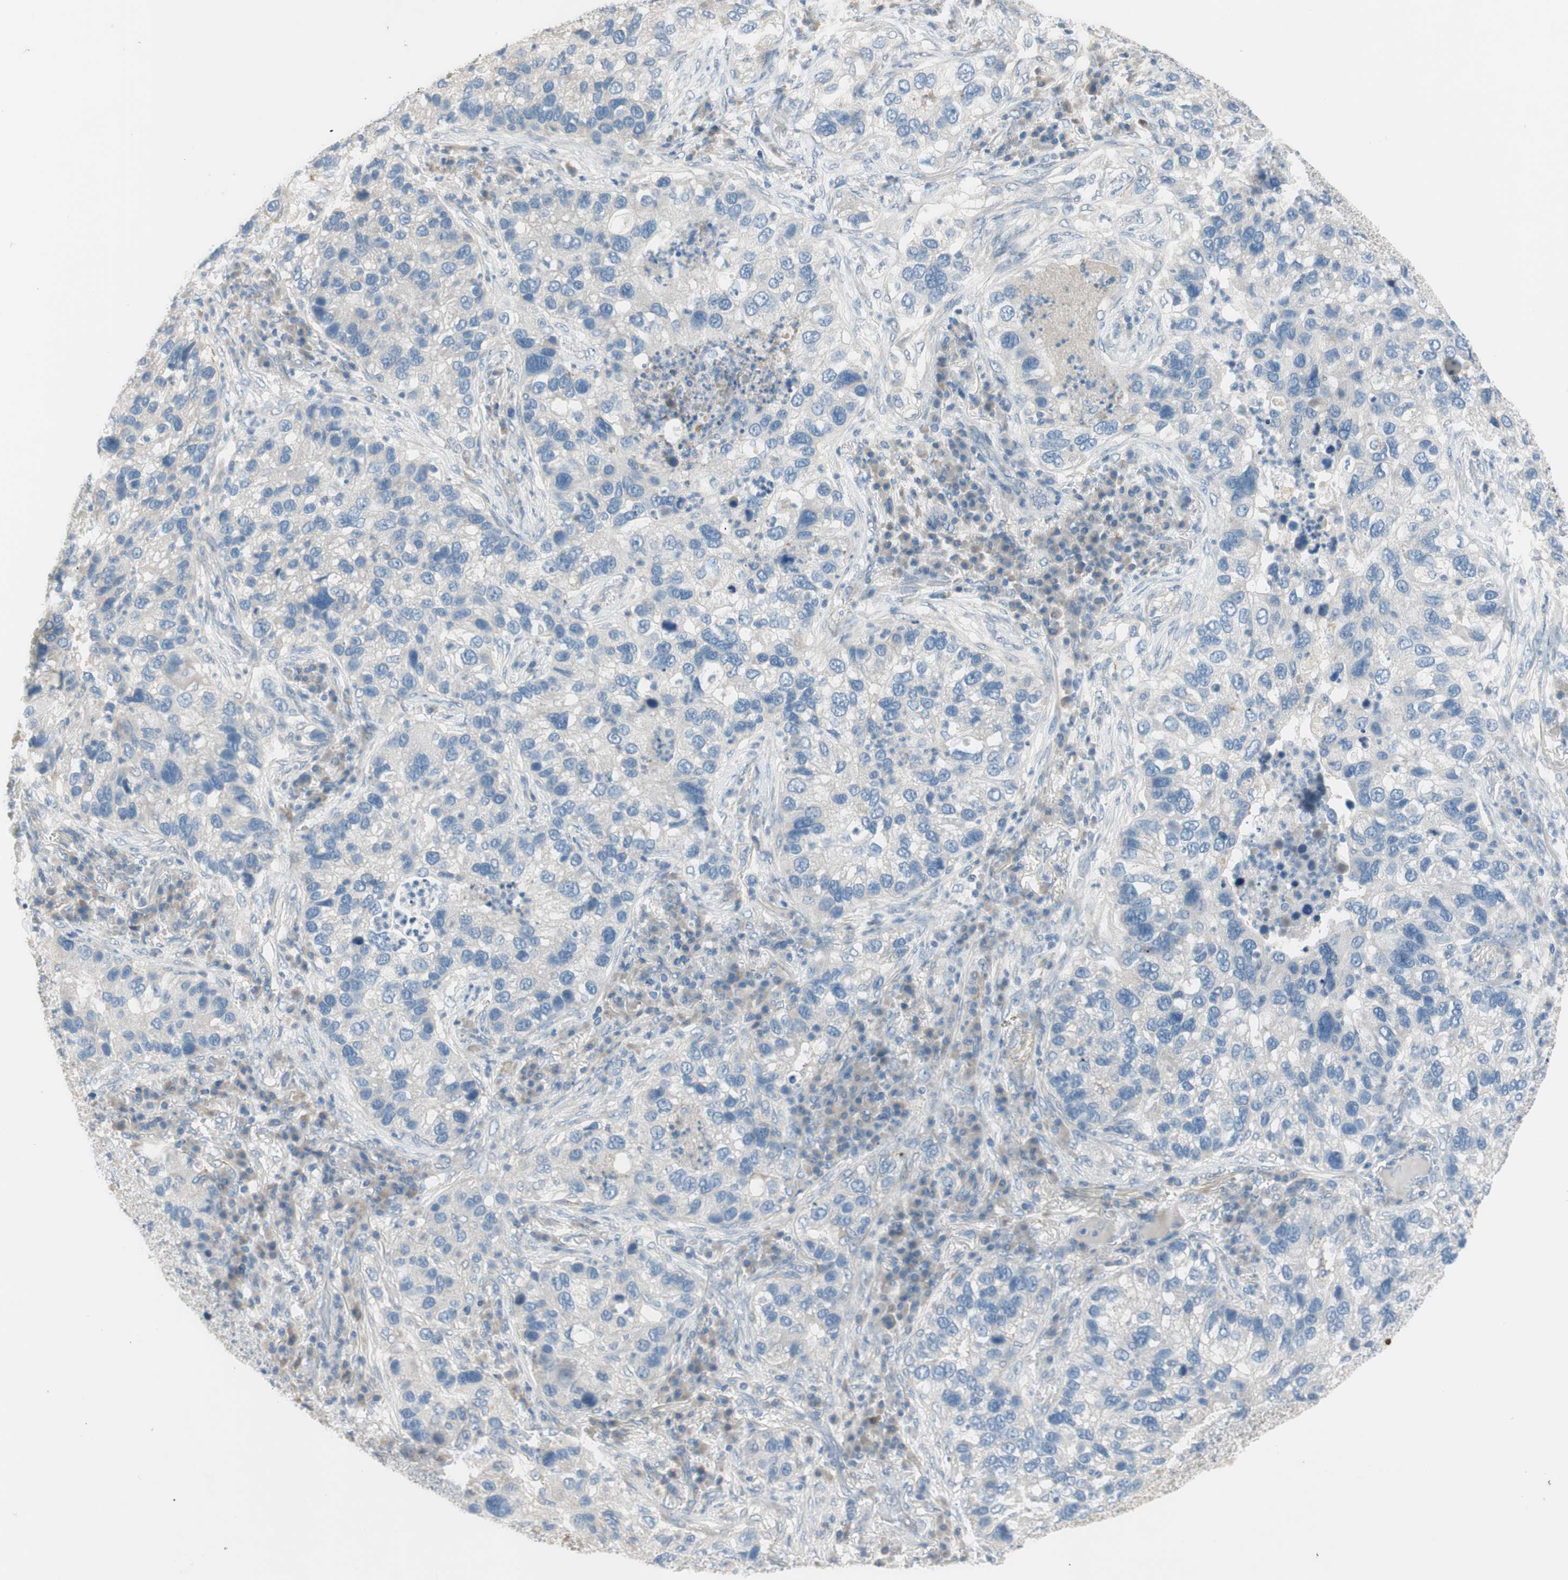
{"staining": {"intensity": "negative", "quantity": "none", "location": "none"}, "tissue": "lung cancer", "cell_type": "Tumor cells", "image_type": "cancer", "snomed": [{"axis": "morphology", "description": "Normal tissue, NOS"}, {"axis": "morphology", "description": "Adenocarcinoma, NOS"}, {"axis": "topography", "description": "Bronchus"}, {"axis": "topography", "description": "Lung"}], "caption": "The image displays no staining of tumor cells in lung adenocarcinoma.", "gene": "PRRG4", "patient": {"sex": "male", "age": 54}}